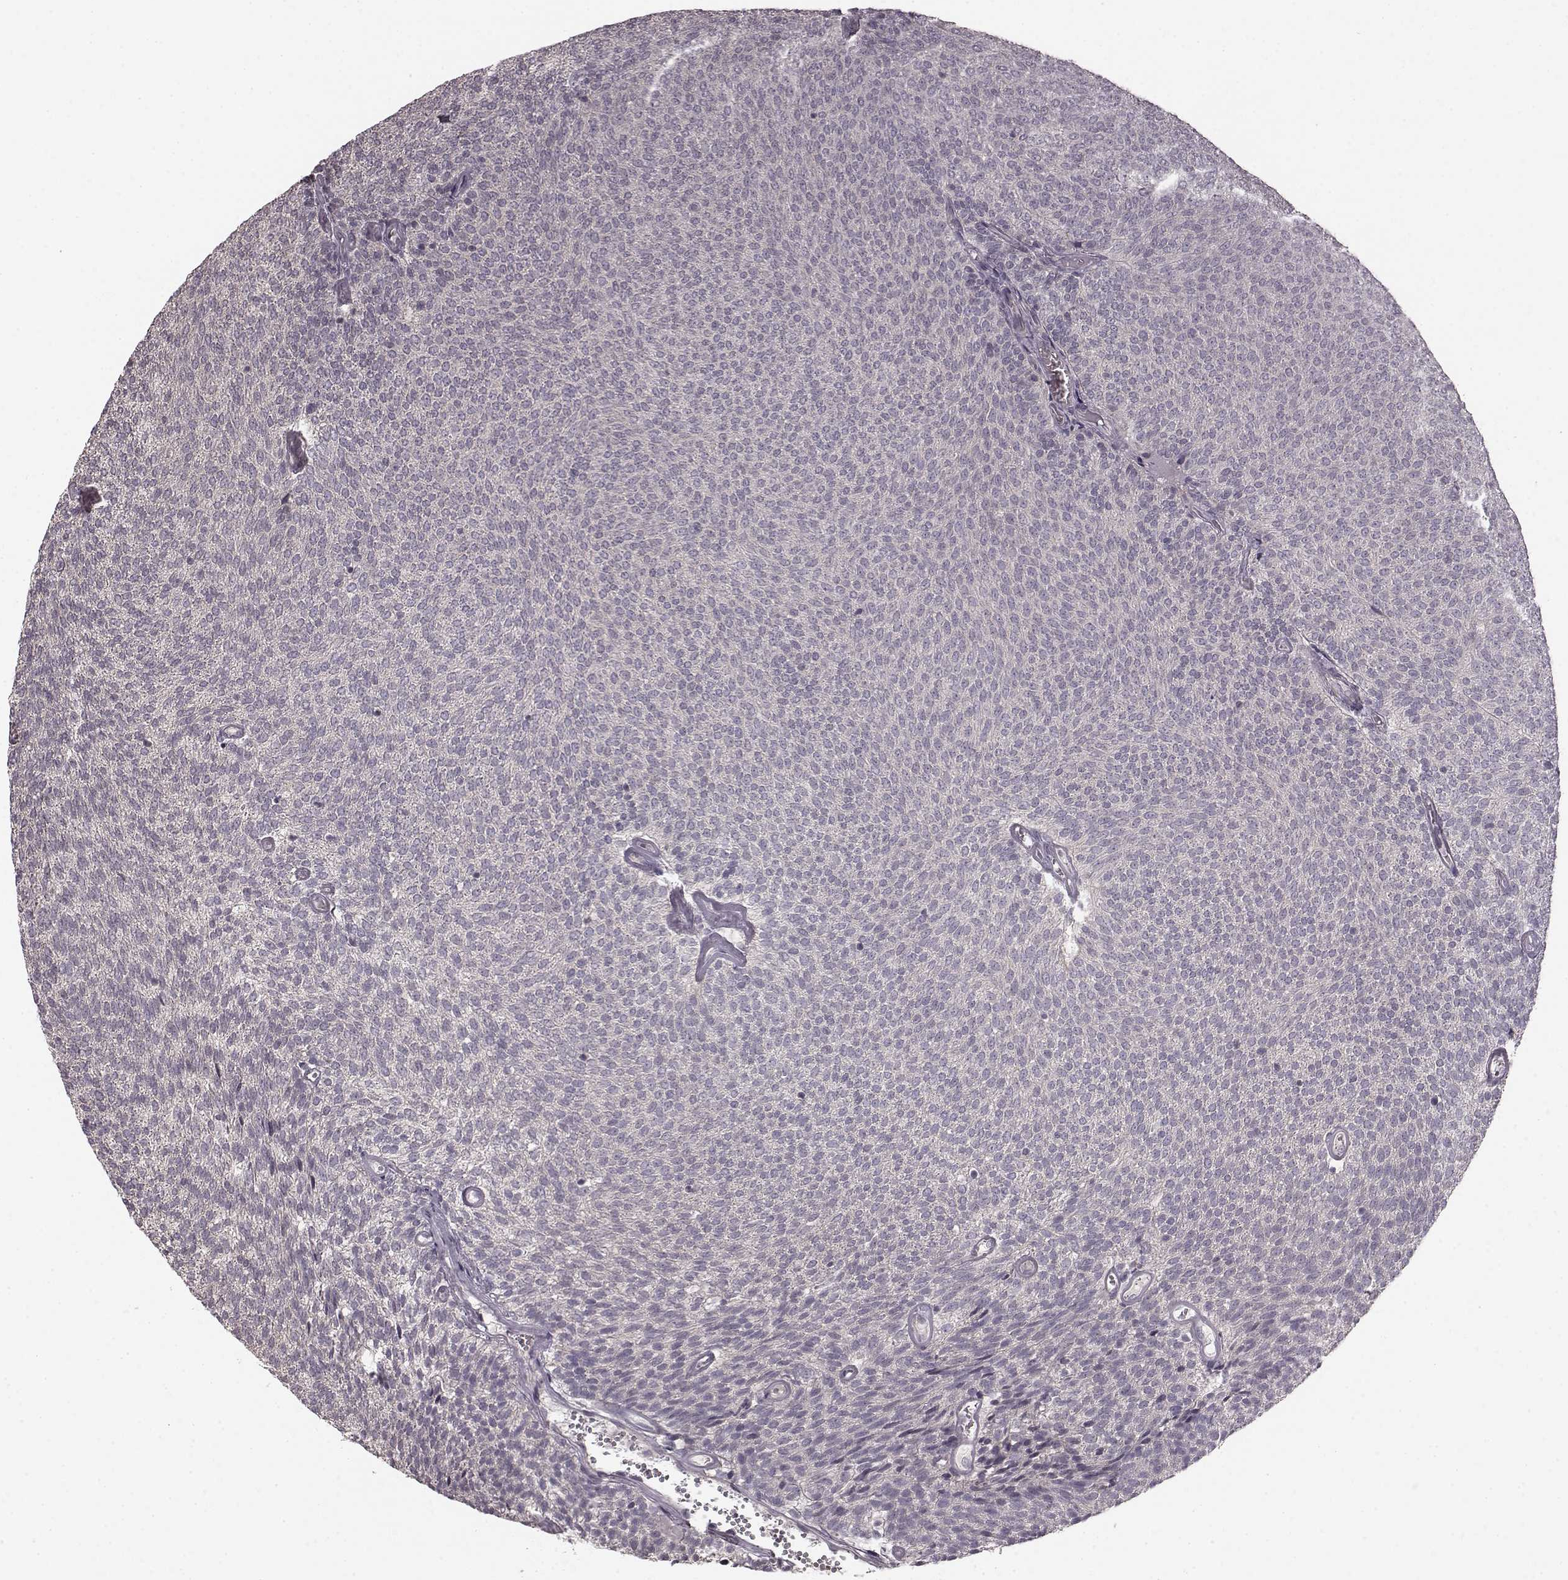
{"staining": {"intensity": "negative", "quantity": "none", "location": "none"}, "tissue": "urothelial cancer", "cell_type": "Tumor cells", "image_type": "cancer", "snomed": [{"axis": "morphology", "description": "Urothelial carcinoma, Low grade"}, {"axis": "topography", "description": "Urinary bladder"}], "caption": "Immunohistochemistry (IHC) photomicrograph of neoplastic tissue: human urothelial carcinoma (low-grade) stained with DAB (3,3'-diaminobenzidine) displays no significant protein staining in tumor cells.", "gene": "CHIT1", "patient": {"sex": "male", "age": 77}}